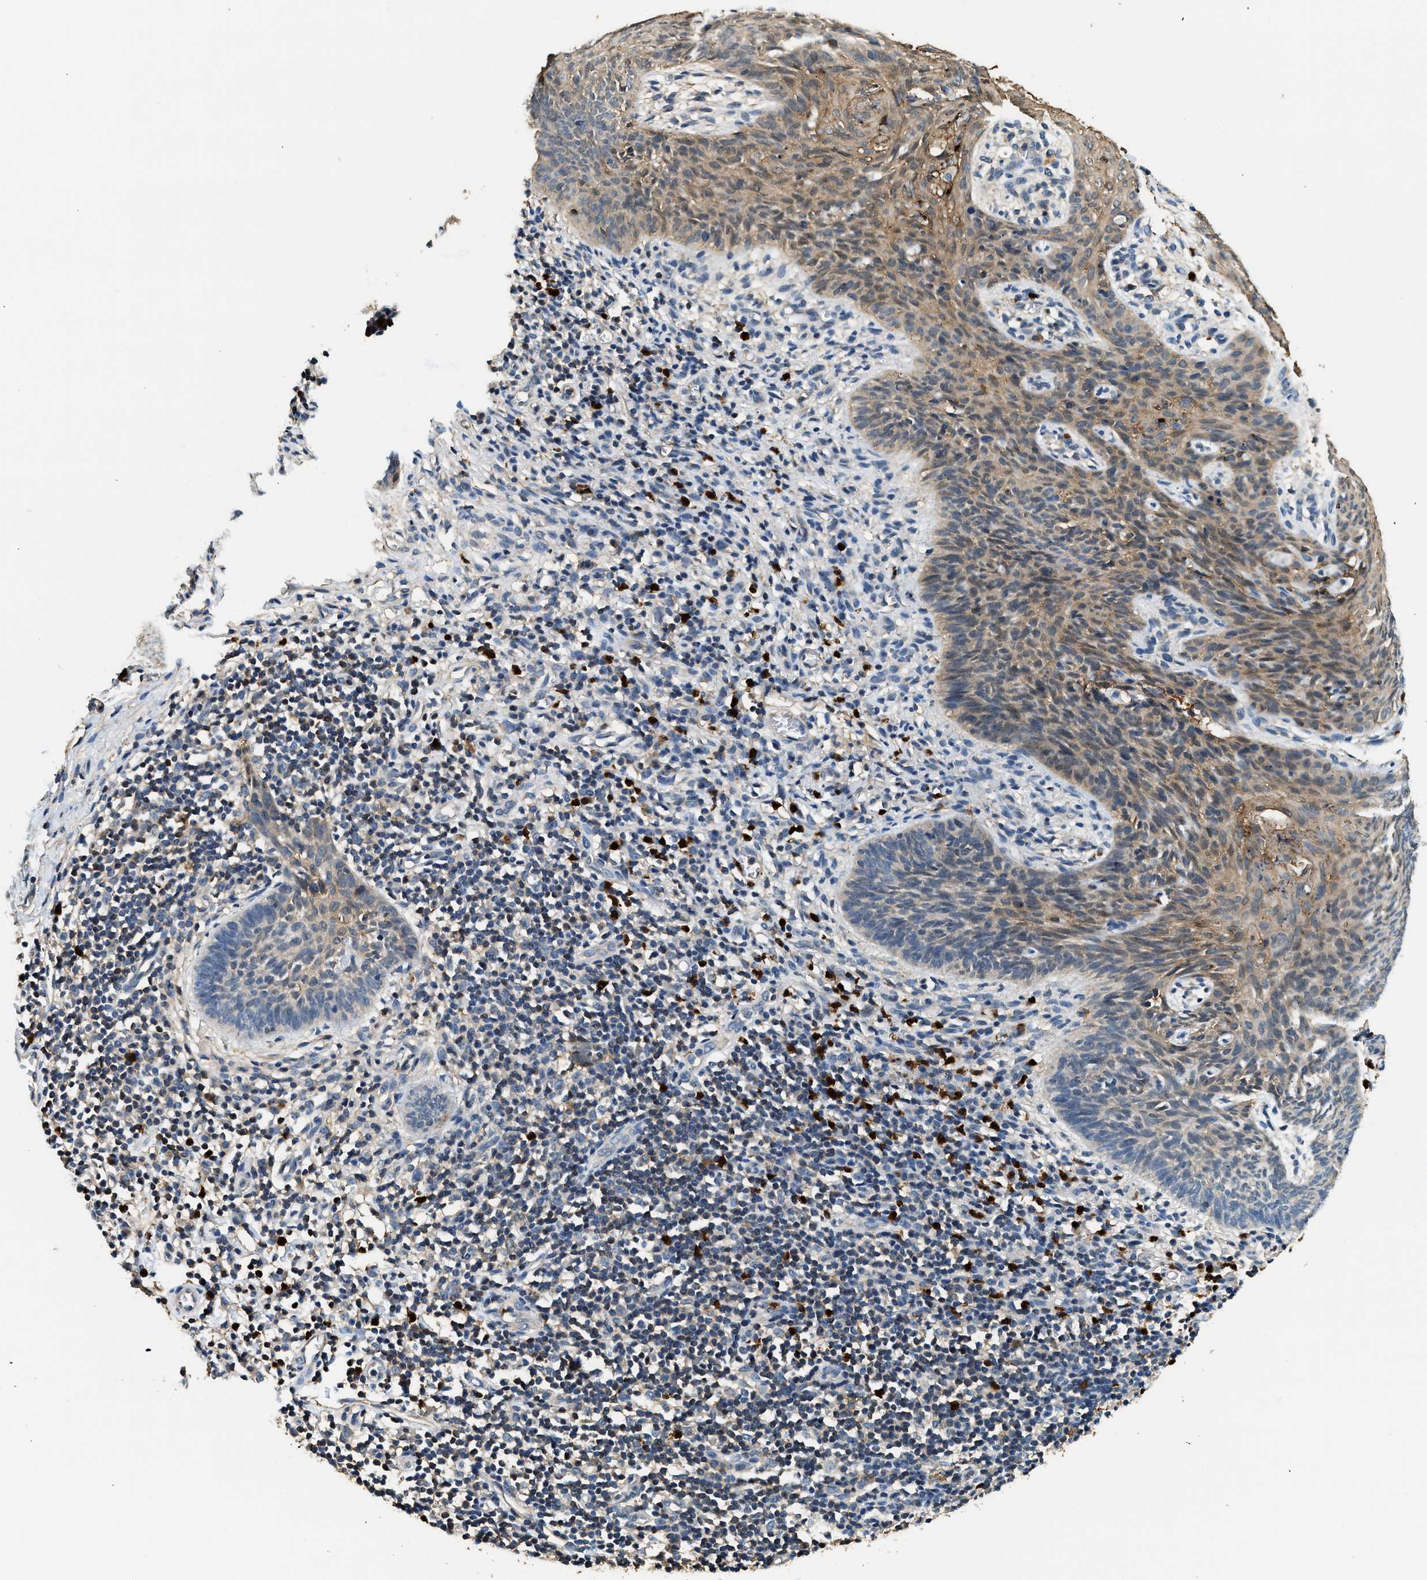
{"staining": {"intensity": "moderate", "quantity": ">75%", "location": "cytoplasmic/membranous"}, "tissue": "skin cancer", "cell_type": "Tumor cells", "image_type": "cancer", "snomed": [{"axis": "morphology", "description": "Basal cell carcinoma"}, {"axis": "topography", "description": "Skin"}], "caption": "Protein expression analysis of skin basal cell carcinoma reveals moderate cytoplasmic/membranous positivity in about >75% of tumor cells. (Brightfield microscopy of DAB IHC at high magnification).", "gene": "ANXA3", "patient": {"sex": "male", "age": 60}}